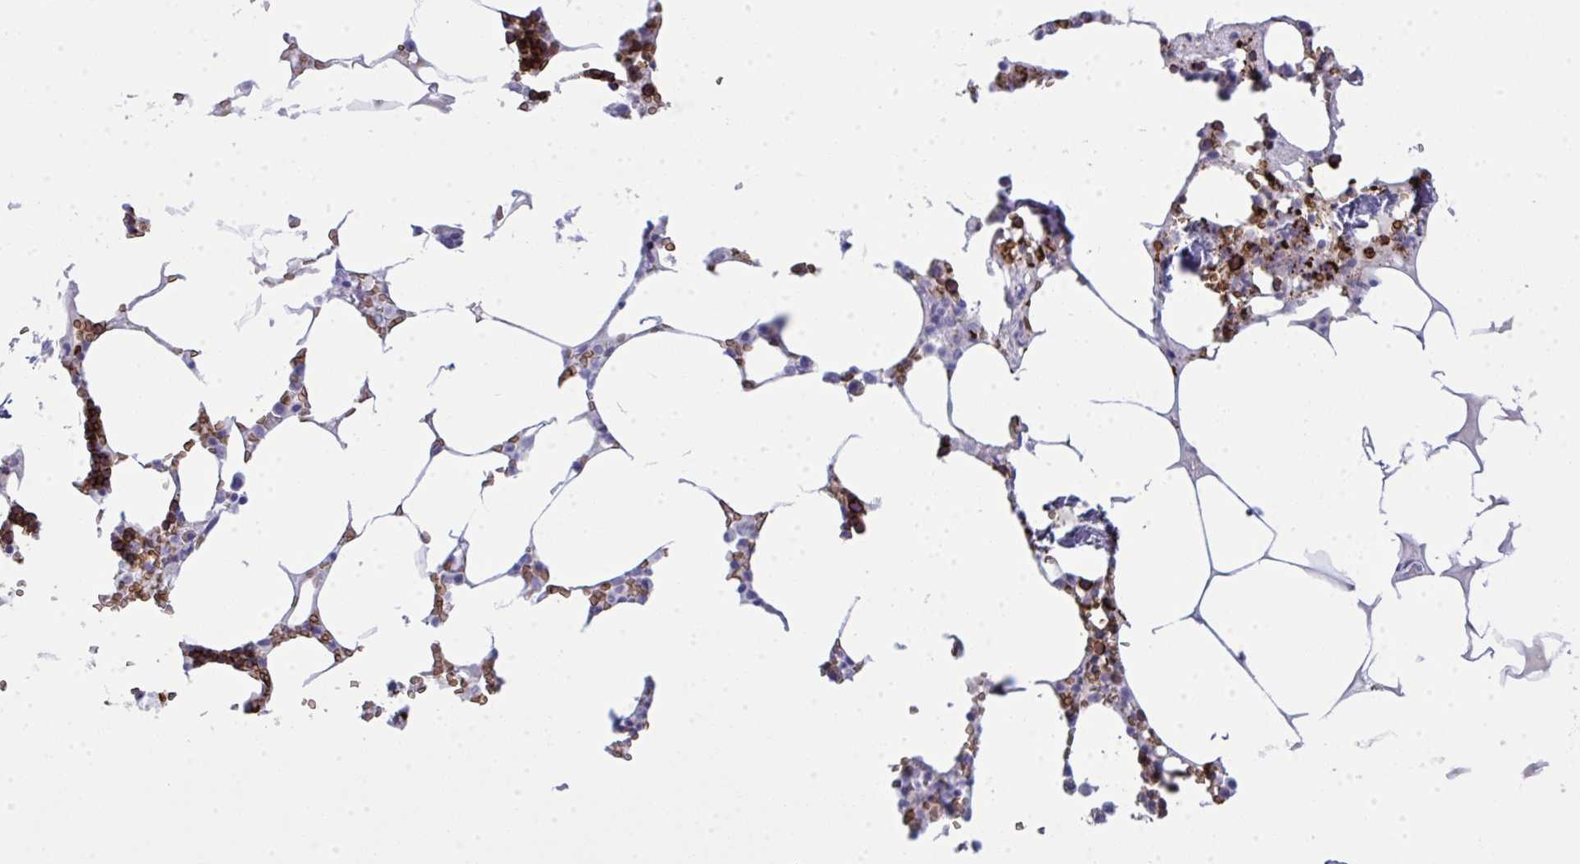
{"staining": {"intensity": "strong", "quantity": "25%-75%", "location": "cytoplasmic/membranous"}, "tissue": "bone marrow", "cell_type": "Hematopoietic cells", "image_type": "normal", "snomed": [{"axis": "morphology", "description": "Normal tissue, NOS"}, {"axis": "topography", "description": "Bone marrow"}], "caption": "This photomicrograph reveals immunohistochemistry staining of benign bone marrow, with high strong cytoplasmic/membranous staining in about 25%-75% of hematopoietic cells.", "gene": "SPTB", "patient": {"sex": "male", "age": 54}}